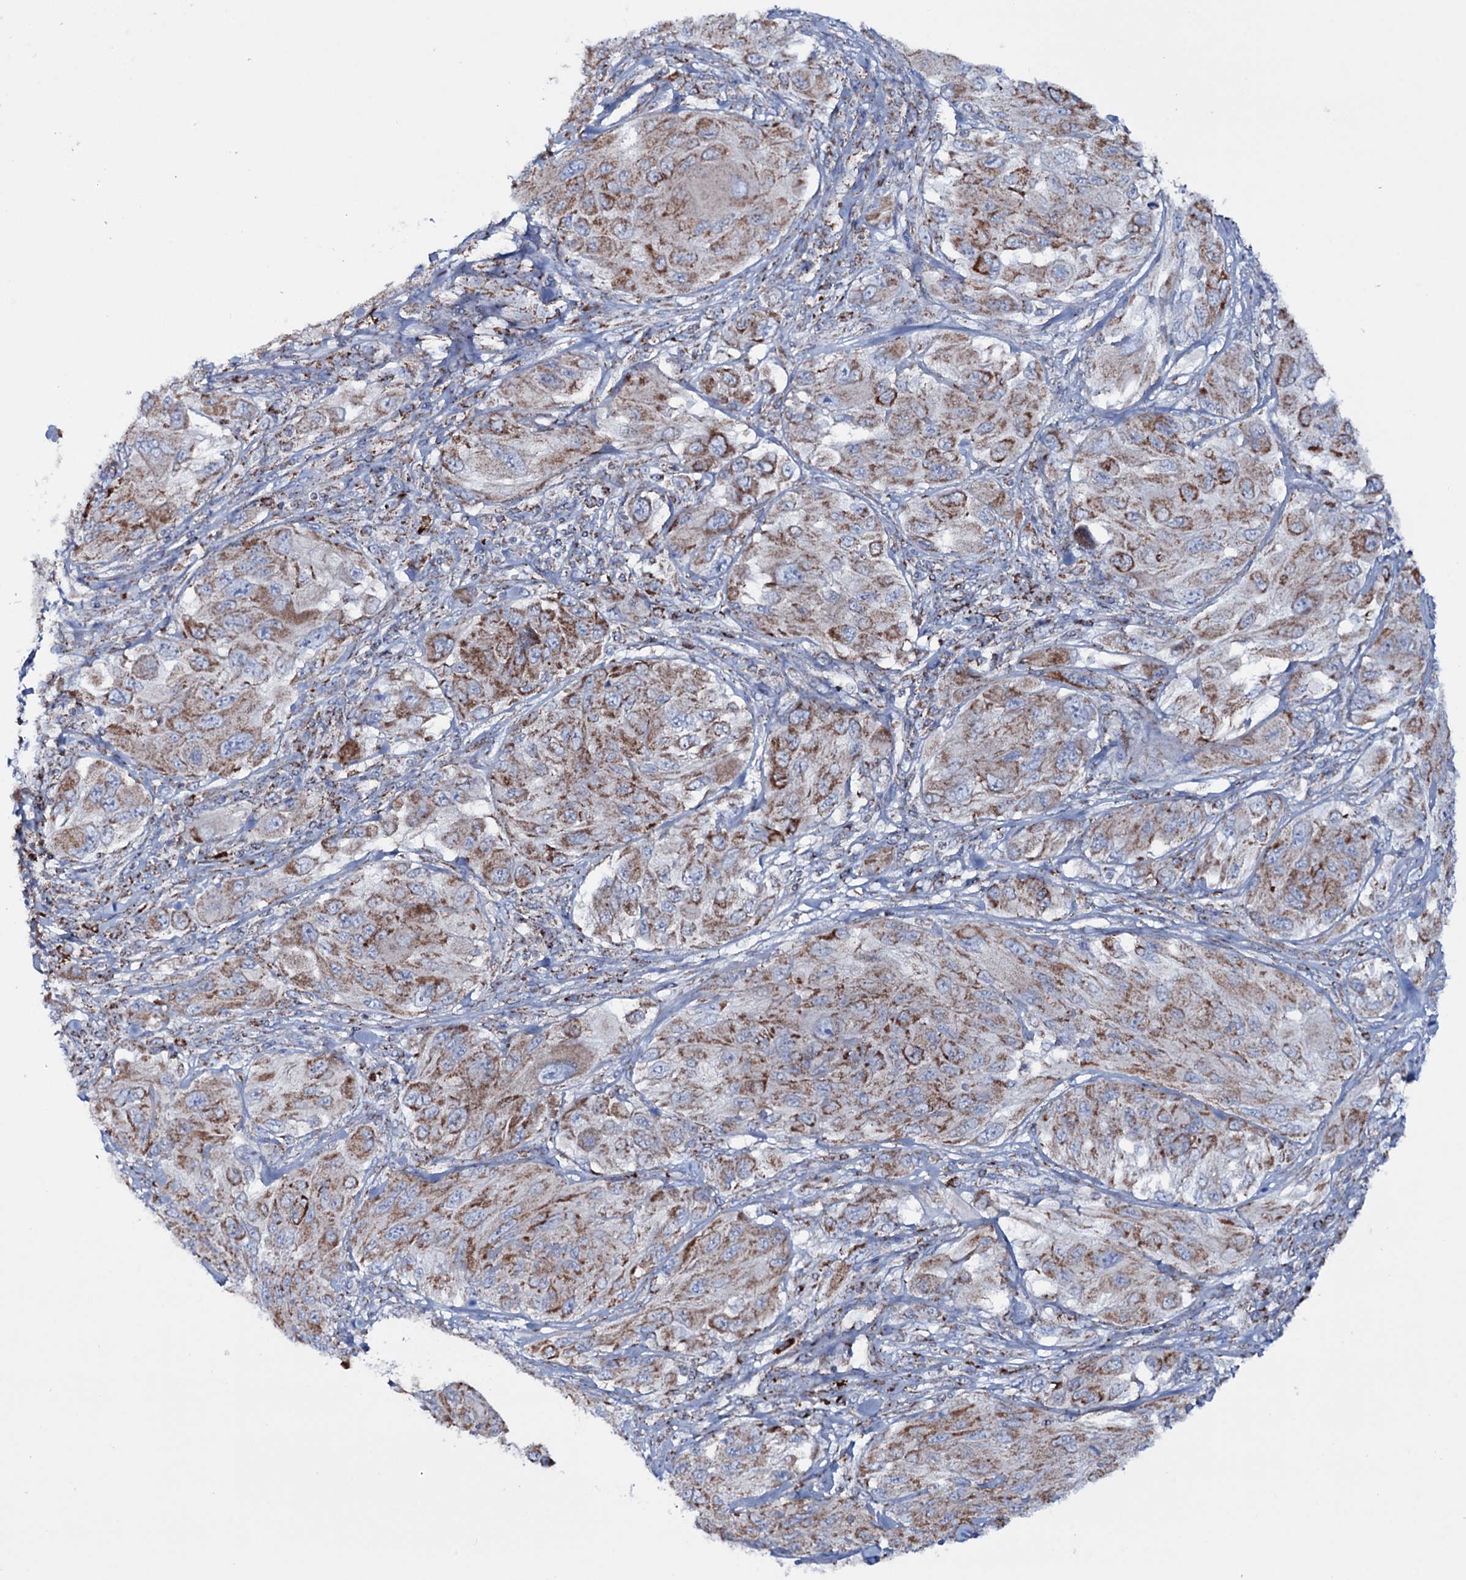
{"staining": {"intensity": "moderate", "quantity": ">75%", "location": "cytoplasmic/membranous"}, "tissue": "melanoma", "cell_type": "Tumor cells", "image_type": "cancer", "snomed": [{"axis": "morphology", "description": "Malignant melanoma, NOS"}, {"axis": "topography", "description": "Skin"}], "caption": "IHC (DAB) staining of human malignant melanoma exhibits moderate cytoplasmic/membranous protein positivity in approximately >75% of tumor cells. (IHC, brightfield microscopy, high magnification).", "gene": "MRPS35", "patient": {"sex": "female", "age": 91}}